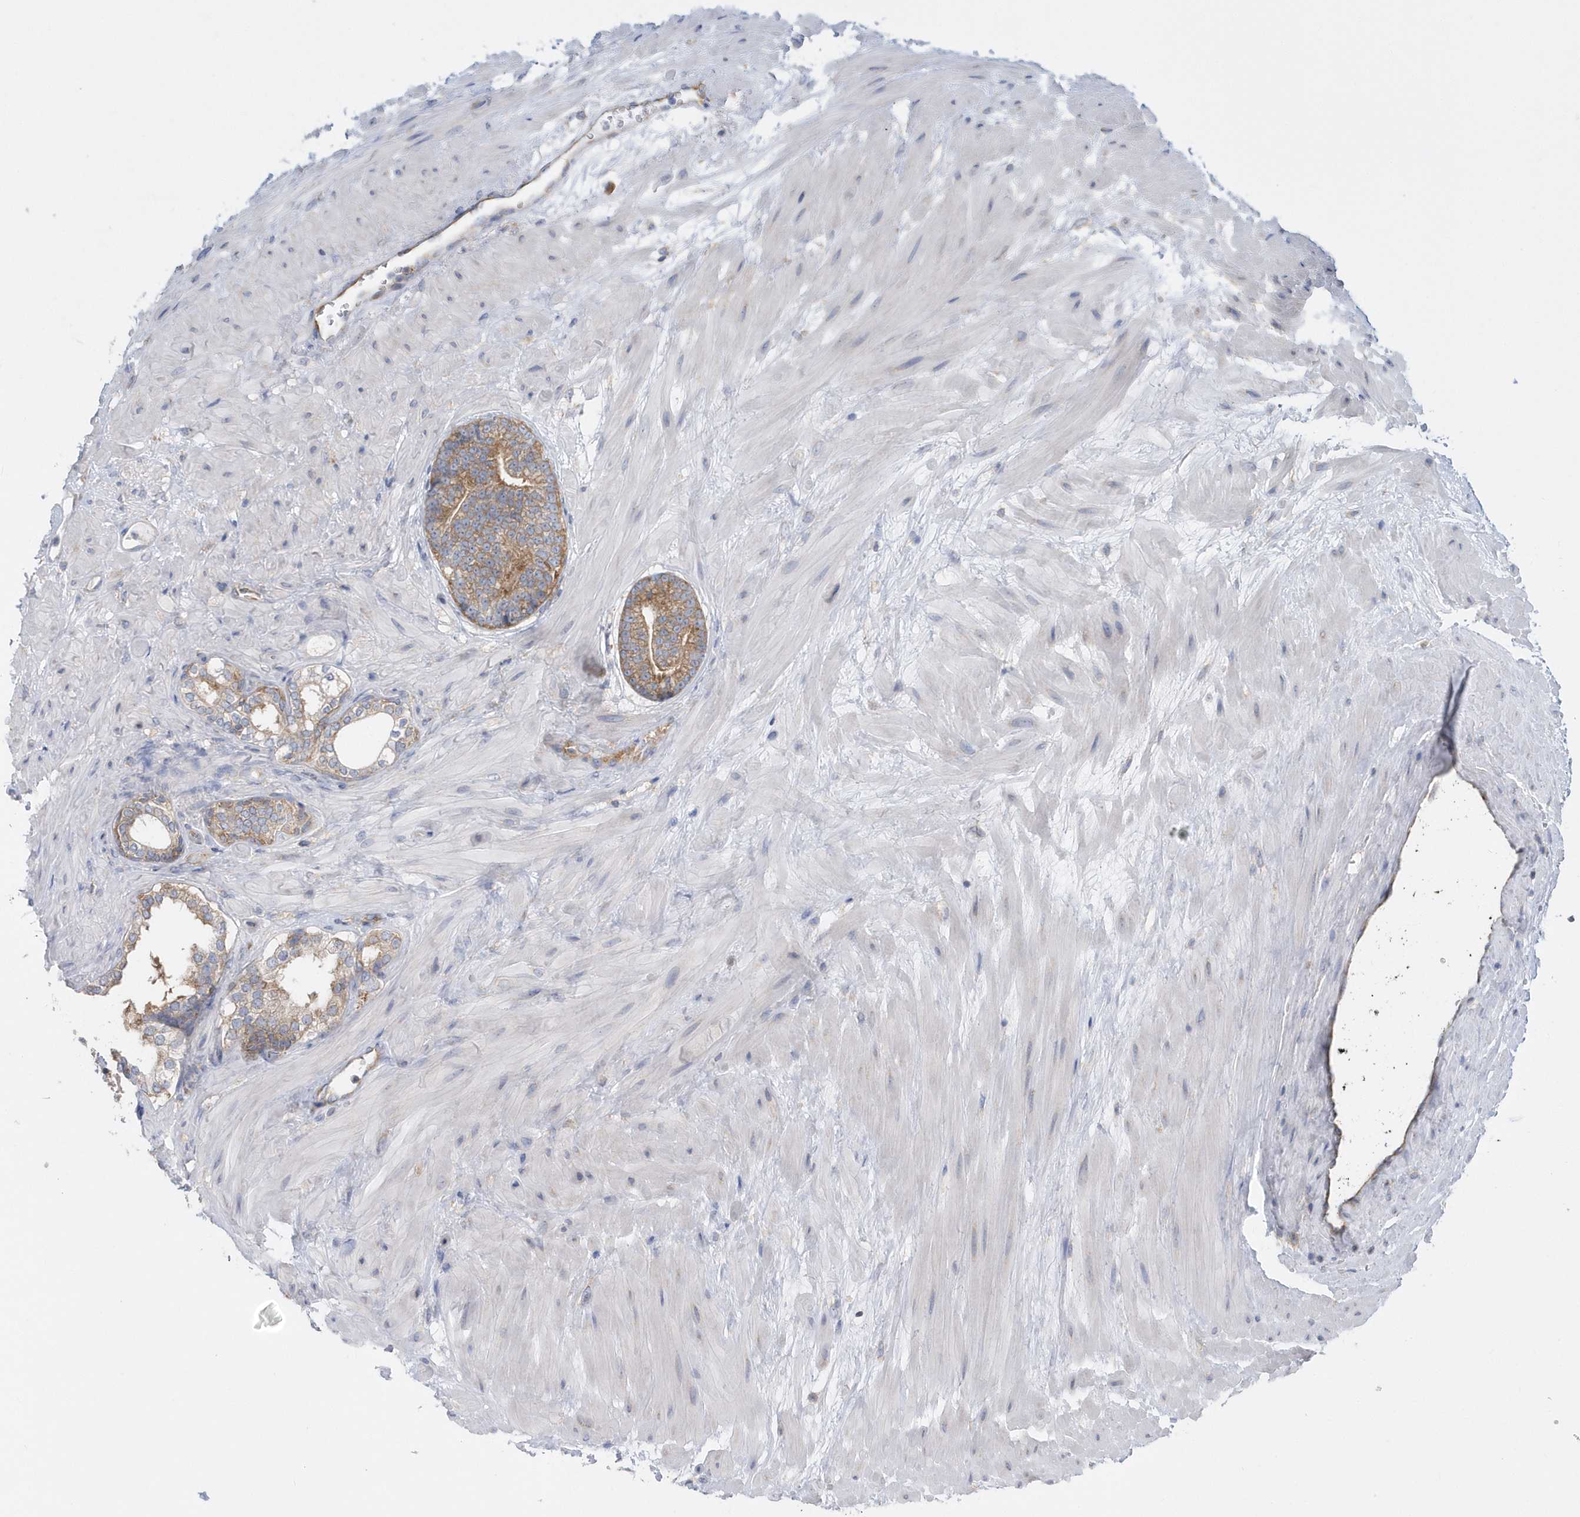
{"staining": {"intensity": "moderate", "quantity": ">75%", "location": "cytoplasmic/membranous"}, "tissue": "prostate cancer", "cell_type": "Tumor cells", "image_type": "cancer", "snomed": [{"axis": "morphology", "description": "Adenocarcinoma, High grade"}, {"axis": "topography", "description": "Prostate"}], "caption": "High-magnification brightfield microscopy of prostate cancer (high-grade adenocarcinoma) stained with DAB (3,3'-diaminobenzidine) (brown) and counterstained with hematoxylin (blue). tumor cells exhibit moderate cytoplasmic/membranous positivity is present in approximately>75% of cells.", "gene": "EIF3C", "patient": {"sex": "male", "age": 61}}